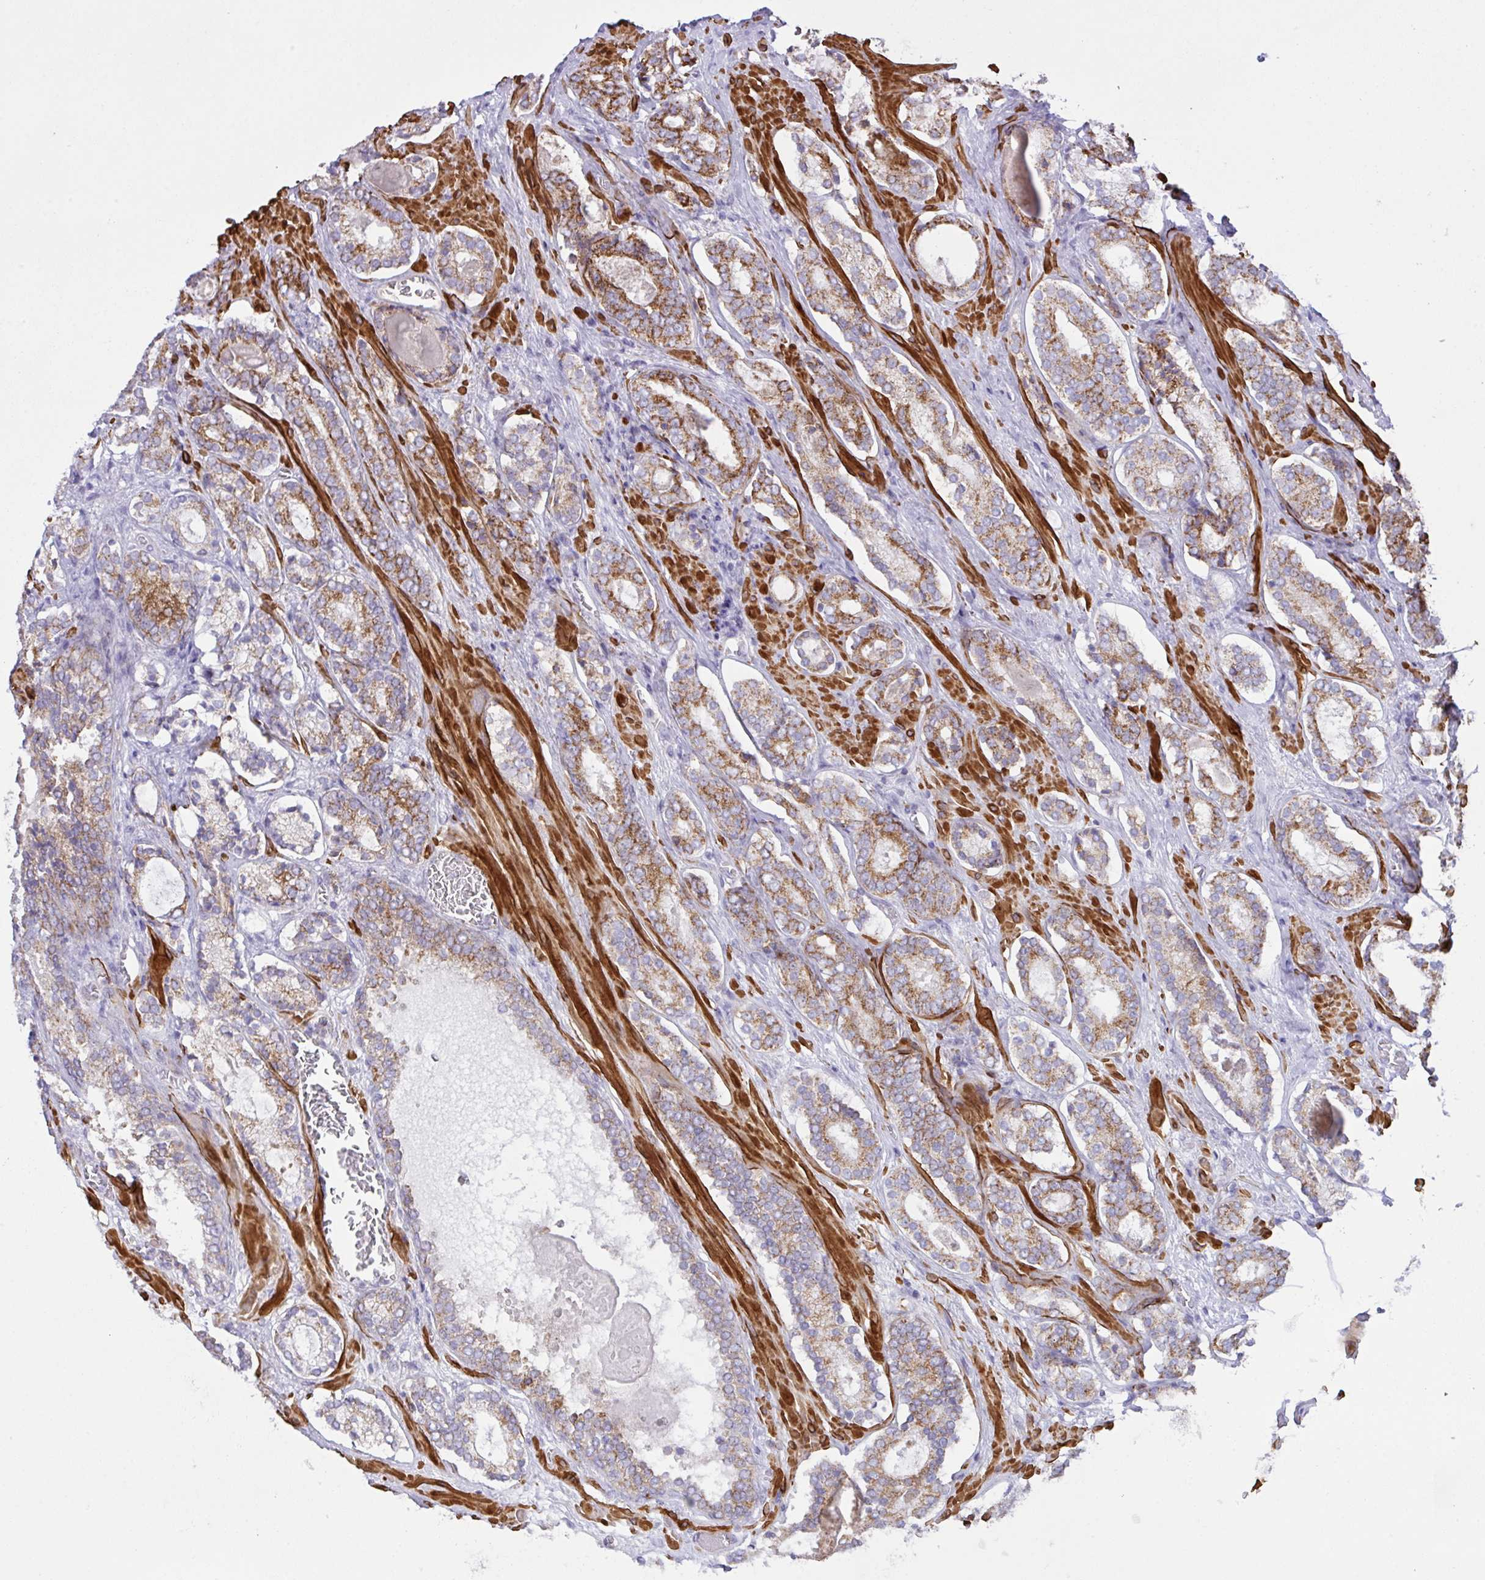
{"staining": {"intensity": "strong", "quantity": ">75%", "location": "cytoplasmic/membranous"}, "tissue": "prostate cancer", "cell_type": "Tumor cells", "image_type": "cancer", "snomed": [{"axis": "morphology", "description": "Adenocarcinoma, Low grade"}, {"axis": "topography", "description": "Prostate"}], "caption": "This image reveals prostate cancer stained with immunohistochemistry (IHC) to label a protein in brown. The cytoplasmic/membranous of tumor cells show strong positivity for the protein. Nuclei are counter-stained blue.", "gene": "CHDH", "patient": {"sex": "male", "age": 62}}